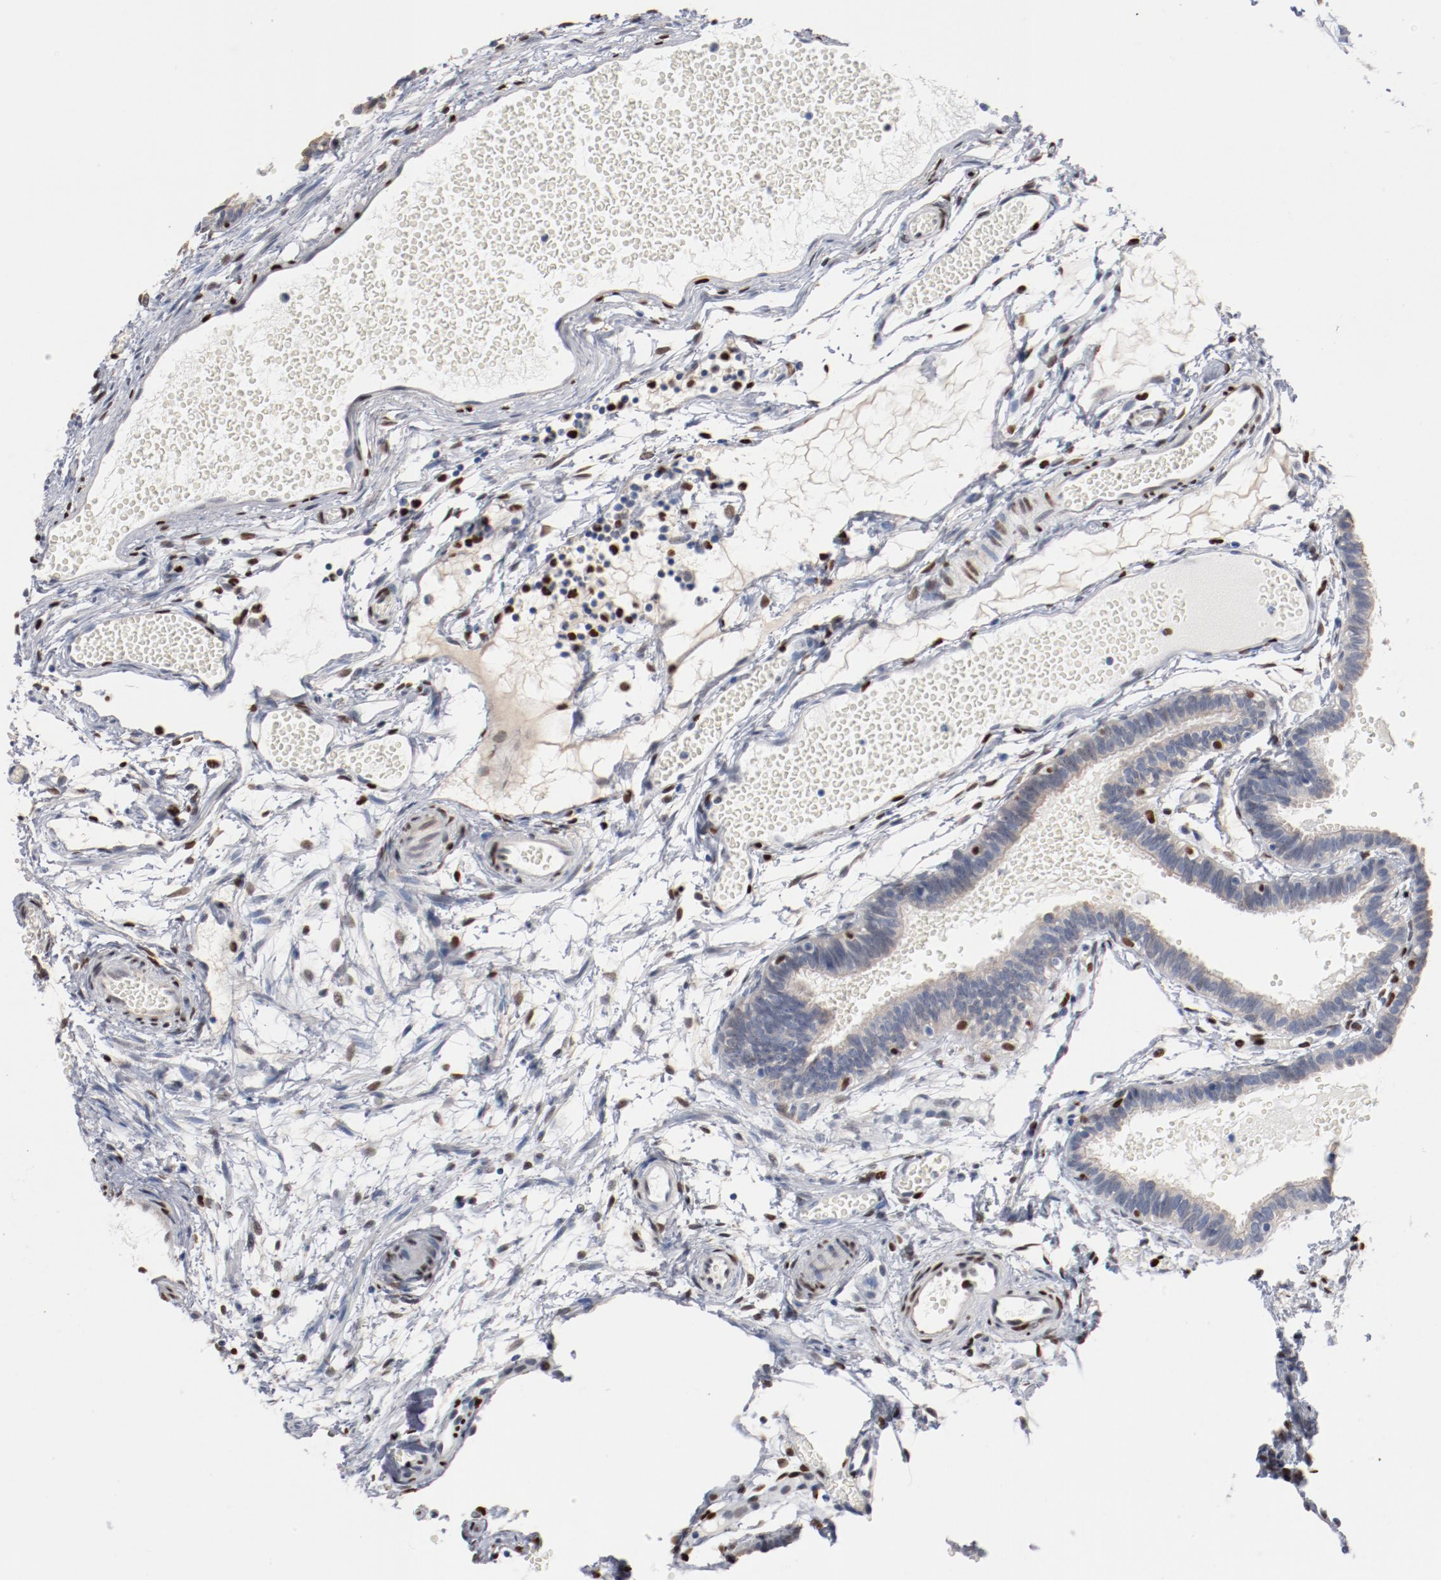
{"staining": {"intensity": "negative", "quantity": "none", "location": "none"}, "tissue": "fallopian tube", "cell_type": "Glandular cells", "image_type": "normal", "snomed": [{"axis": "morphology", "description": "Normal tissue, NOS"}, {"axis": "topography", "description": "Fallopian tube"}], "caption": "High magnification brightfield microscopy of benign fallopian tube stained with DAB (brown) and counterstained with hematoxylin (blue): glandular cells show no significant expression.", "gene": "ZEB2", "patient": {"sex": "female", "age": 29}}